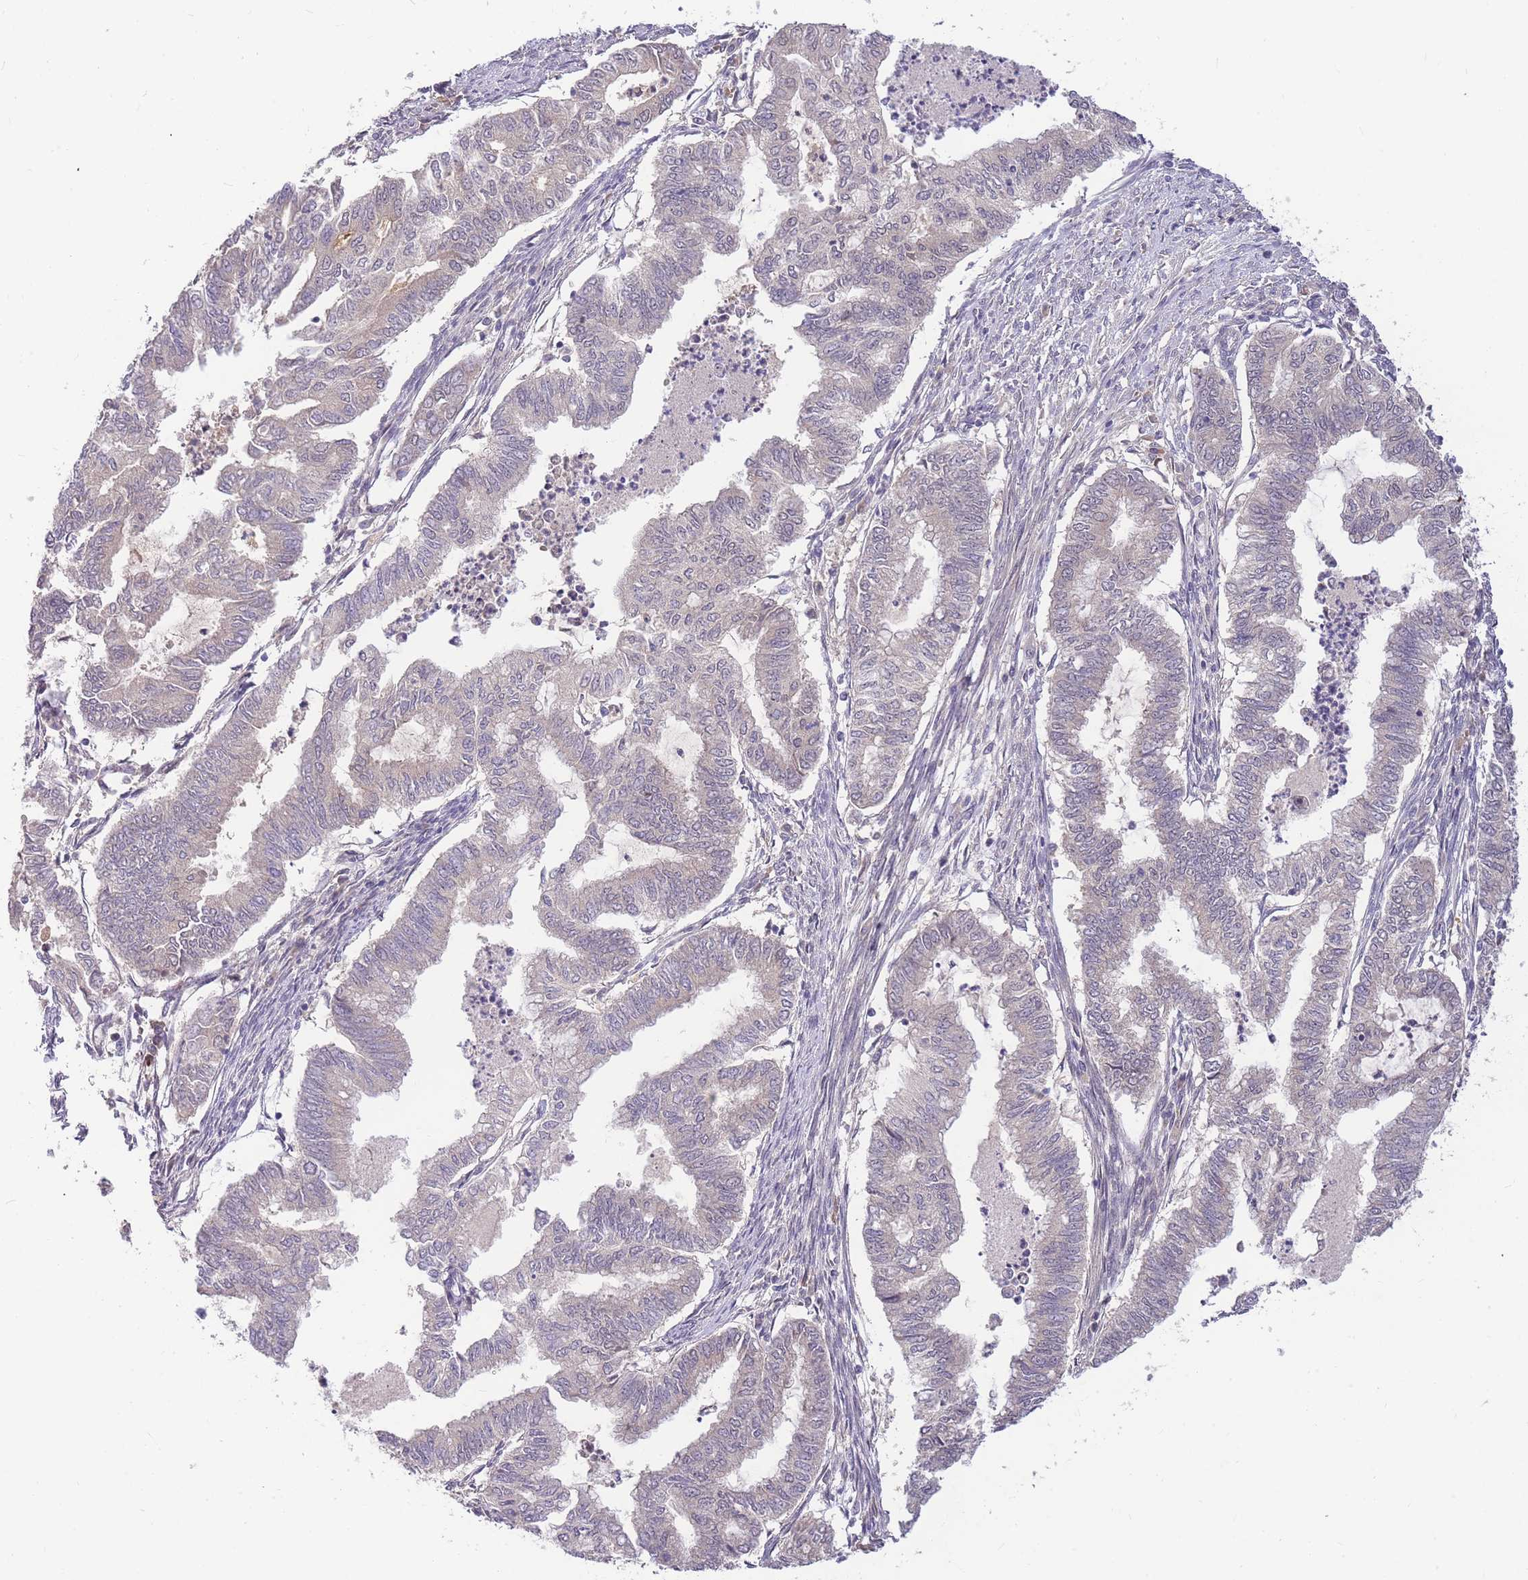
{"staining": {"intensity": "negative", "quantity": "none", "location": "none"}, "tissue": "endometrial cancer", "cell_type": "Tumor cells", "image_type": "cancer", "snomed": [{"axis": "morphology", "description": "Adenocarcinoma, NOS"}, {"axis": "topography", "description": "Endometrium"}], "caption": "An immunohistochemistry micrograph of endometrial adenocarcinoma is shown. There is no staining in tumor cells of endometrial adenocarcinoma. The staining is performed using DAB brown chromogen with nuclei counter-stained in using hematoxylin.", "gene": "ZNF577", "patient": {"sex": "female", "age": 79}}